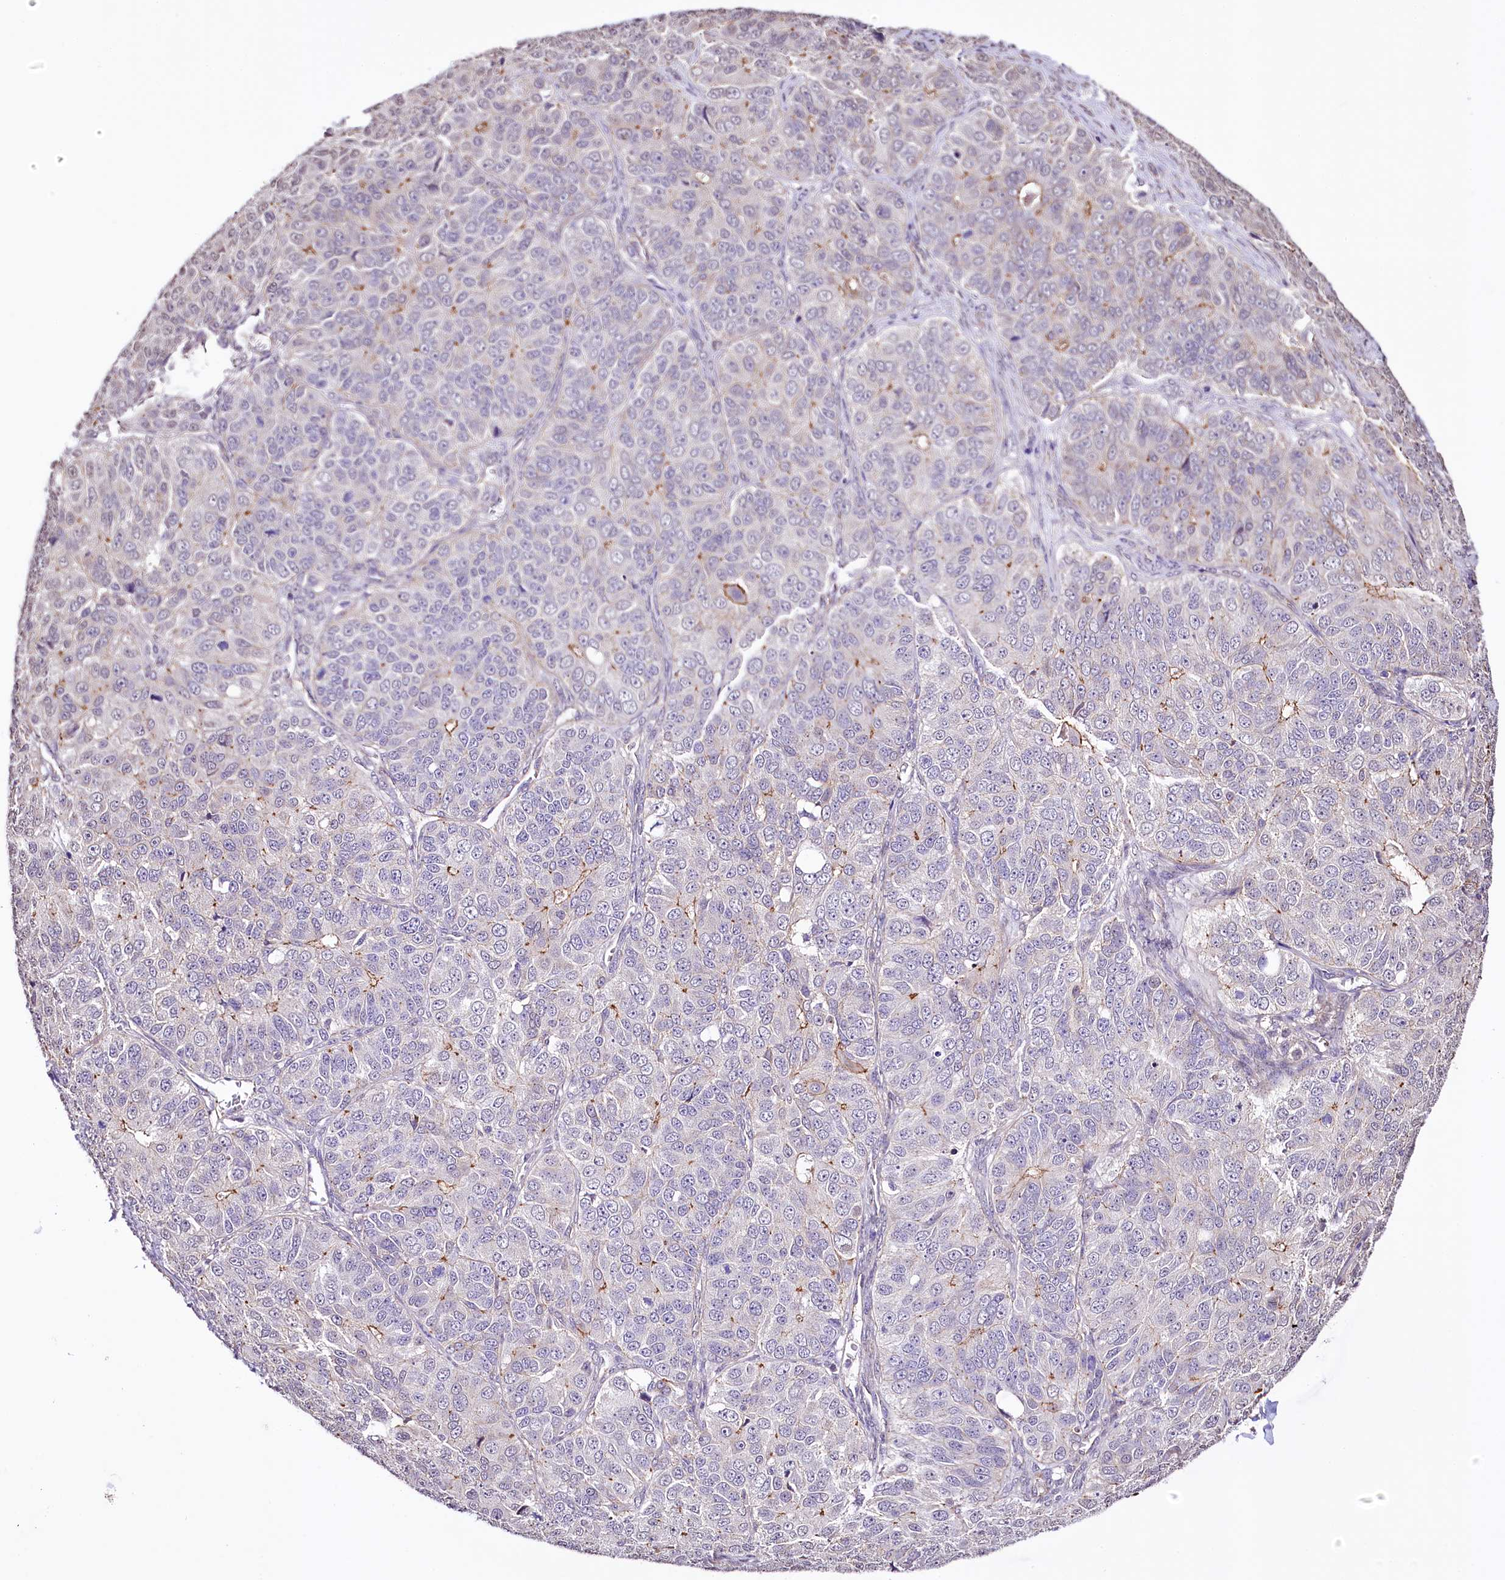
{"staining": {"intensity": "negative", "quantity": "none", "location": "none"}, "tissue": "ovarian cancer", "cell_type": "Tumor cells", "image_type": "cancer", "snomed": [{"axis": "morphology", "description": "Carcinoma, endometroid"}, {"axis": "topography", "description": "Ovary"}], "caption": "Tumor cells are negative for brown protein staining in ovarian endometroid carcinoma.", "gene": "ST7", "patient": {"sex": "female", "age": 51}}